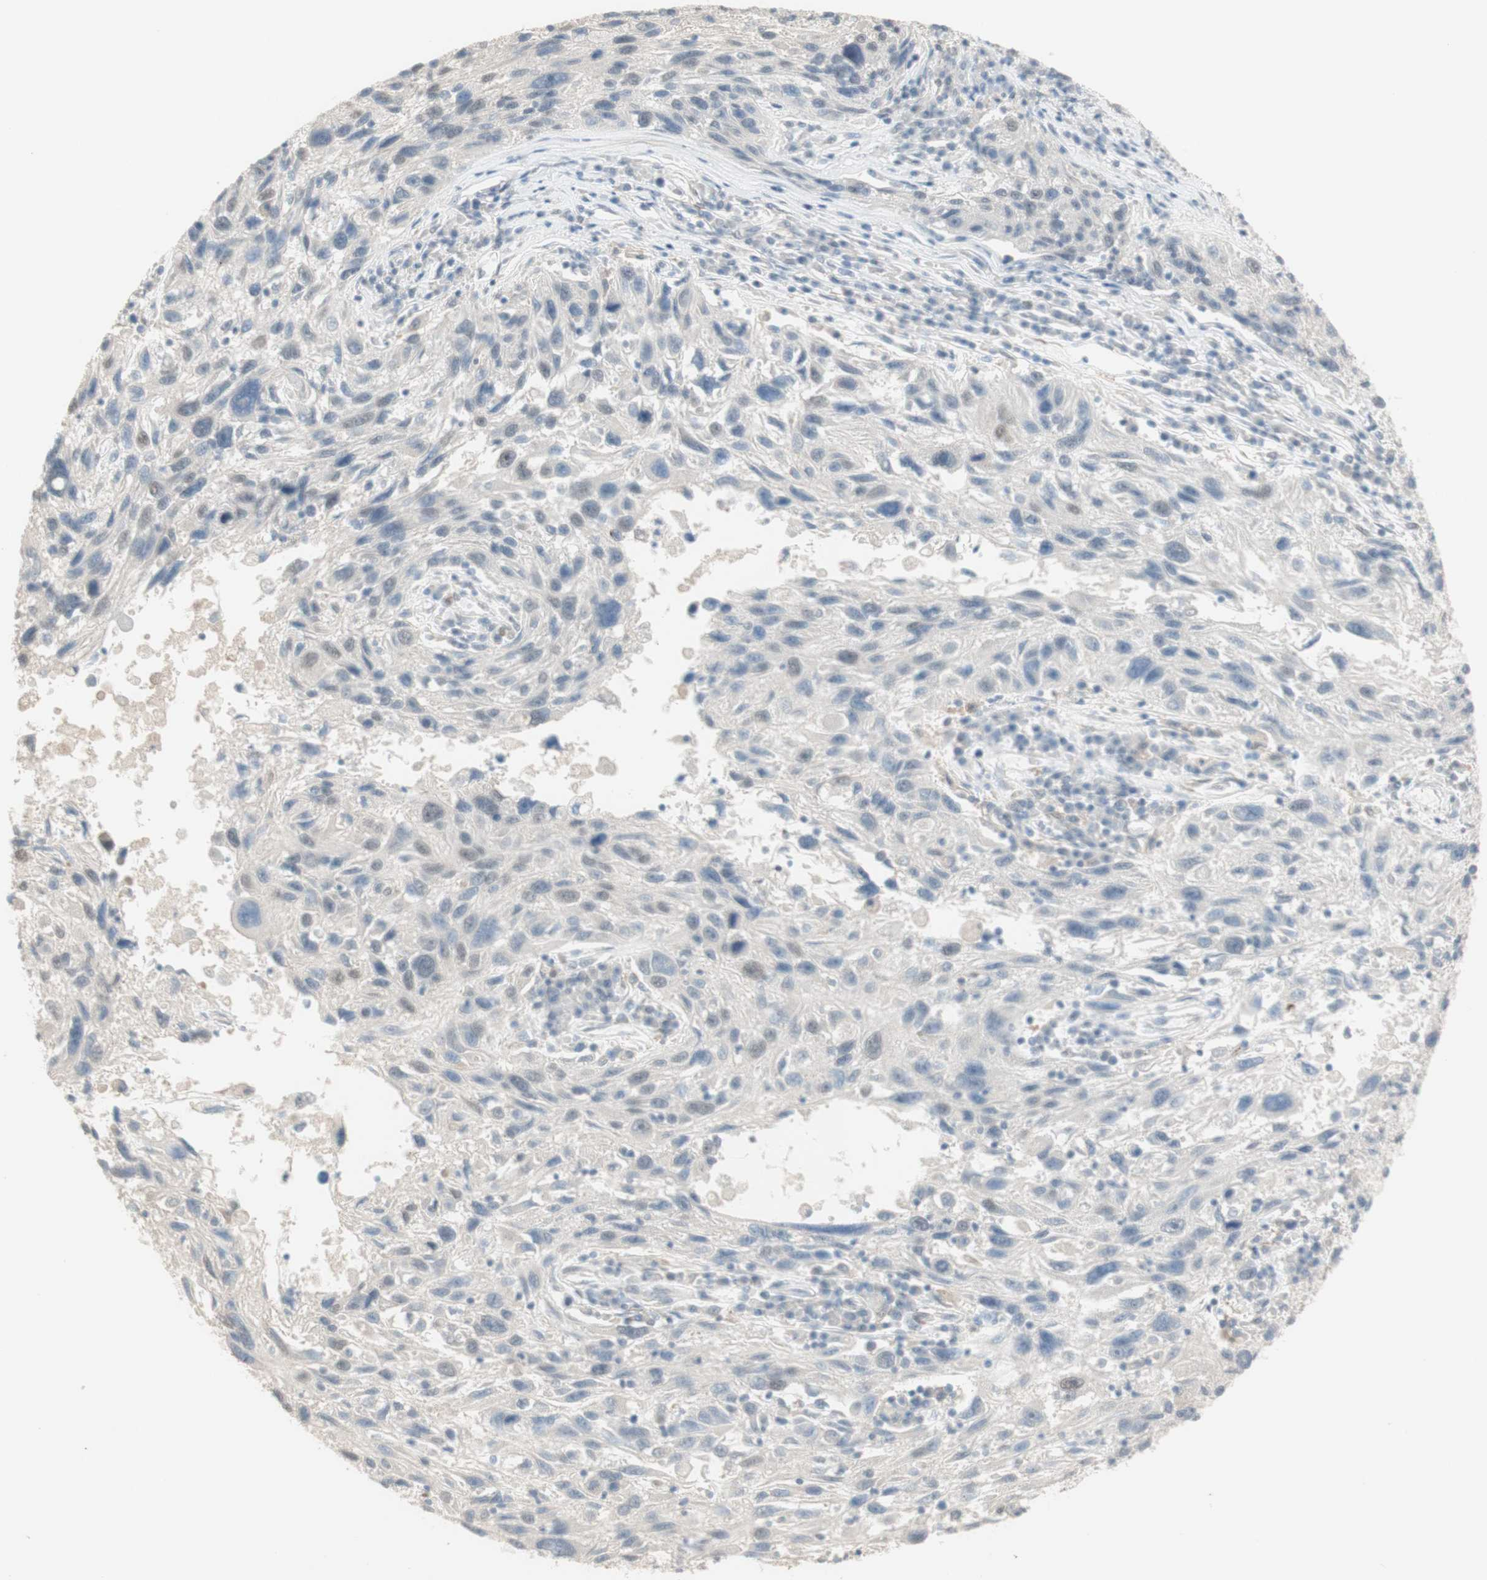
{"staining": {"intensity": "negative", "quantity": "none", "location": "none"}, "tissue": "melanoma", "cell_type": "Tumor cells", "image_type": "cancer", "snomed": [{"axis": "morphology", "description": "Malignant melanoma, NOS"}, {"axis": "topography", "description": "Skin"}], "caption": "This is an immunohistochemistry (IHC) histopathology image of malignant melanoma. There is no expression in tumor cells.", "gene": "MUC3A", "patient": {"sex": "male", "age": 53}}